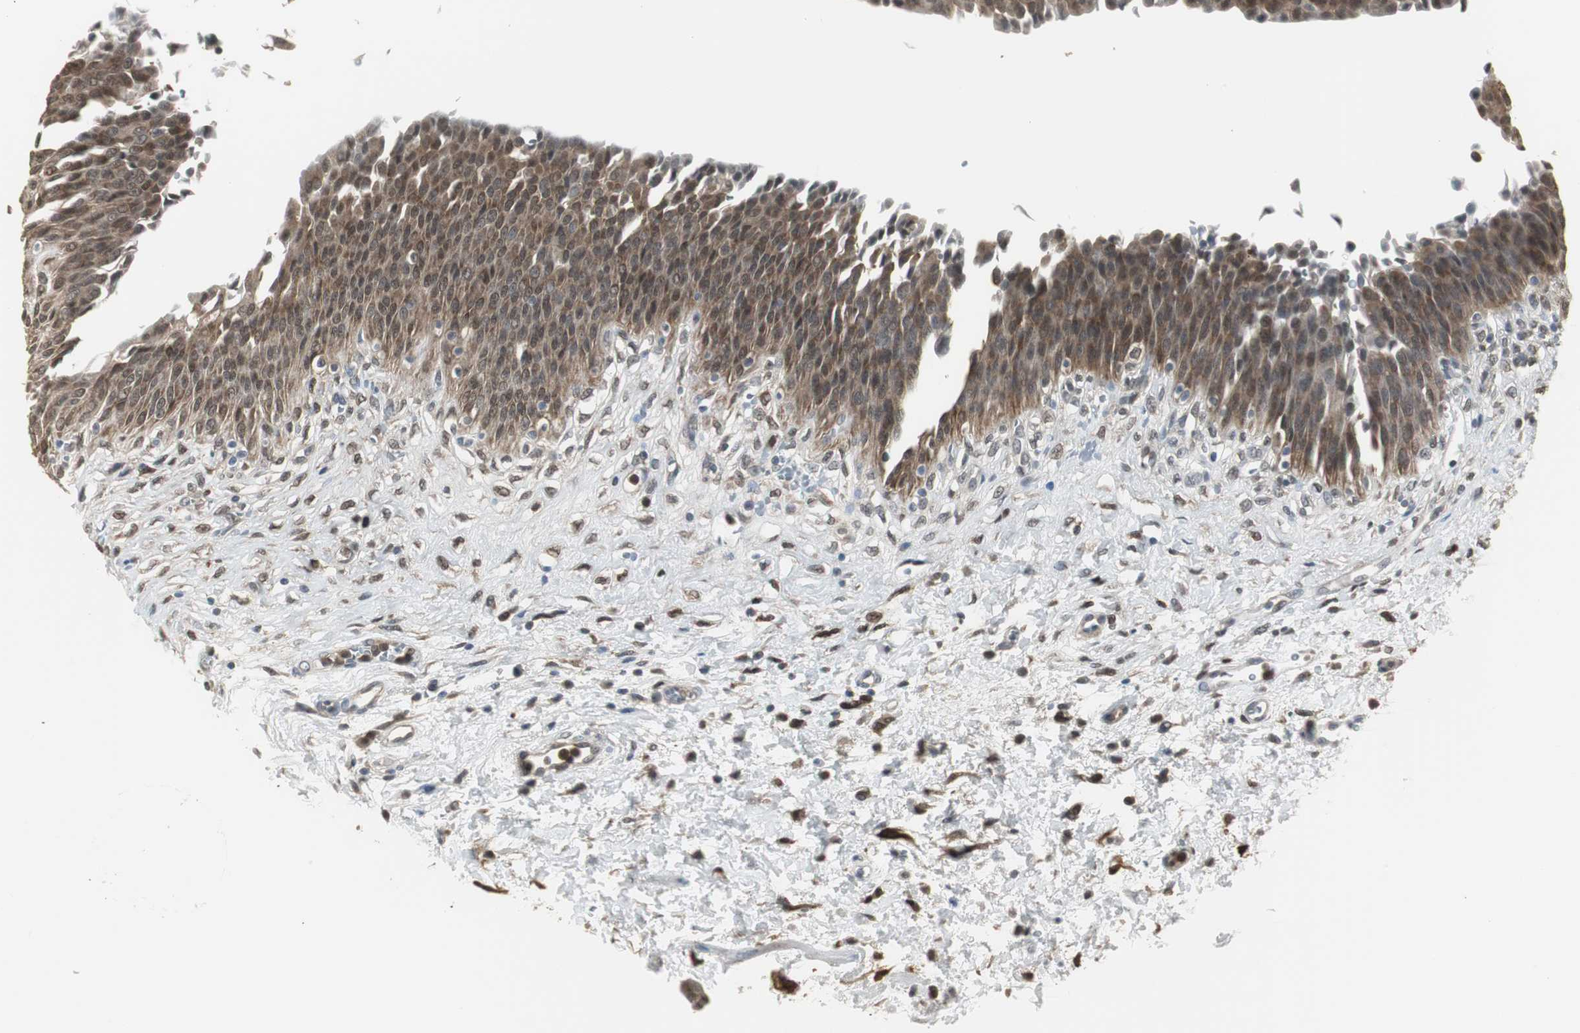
{"staining": {"intensity": "strong", "quantity": ">75%", "location": "cytoplasmic/membranous,nuclear"}, "tissue": "urinary bladder", "cell_type": "Urothelial cells", "image_type": "normal", "snomed": [{"axis": "morphology", "description": "Normal tissue, NOS"}, {"axis": "morphology", "description": "Dysplasia, NOS"}, {"axis": "topography", "description": "Urinary bladder"}], "caption": "Immunohistochemistry (DAB) staining of unremarkable urinary bladder exhibits strong cytoplasmic/membranous,nuclear protein positivity in about >75% of urothelial cells.", "gene": "PLIN3", "patient": {"sex": "male", "age": 35}}